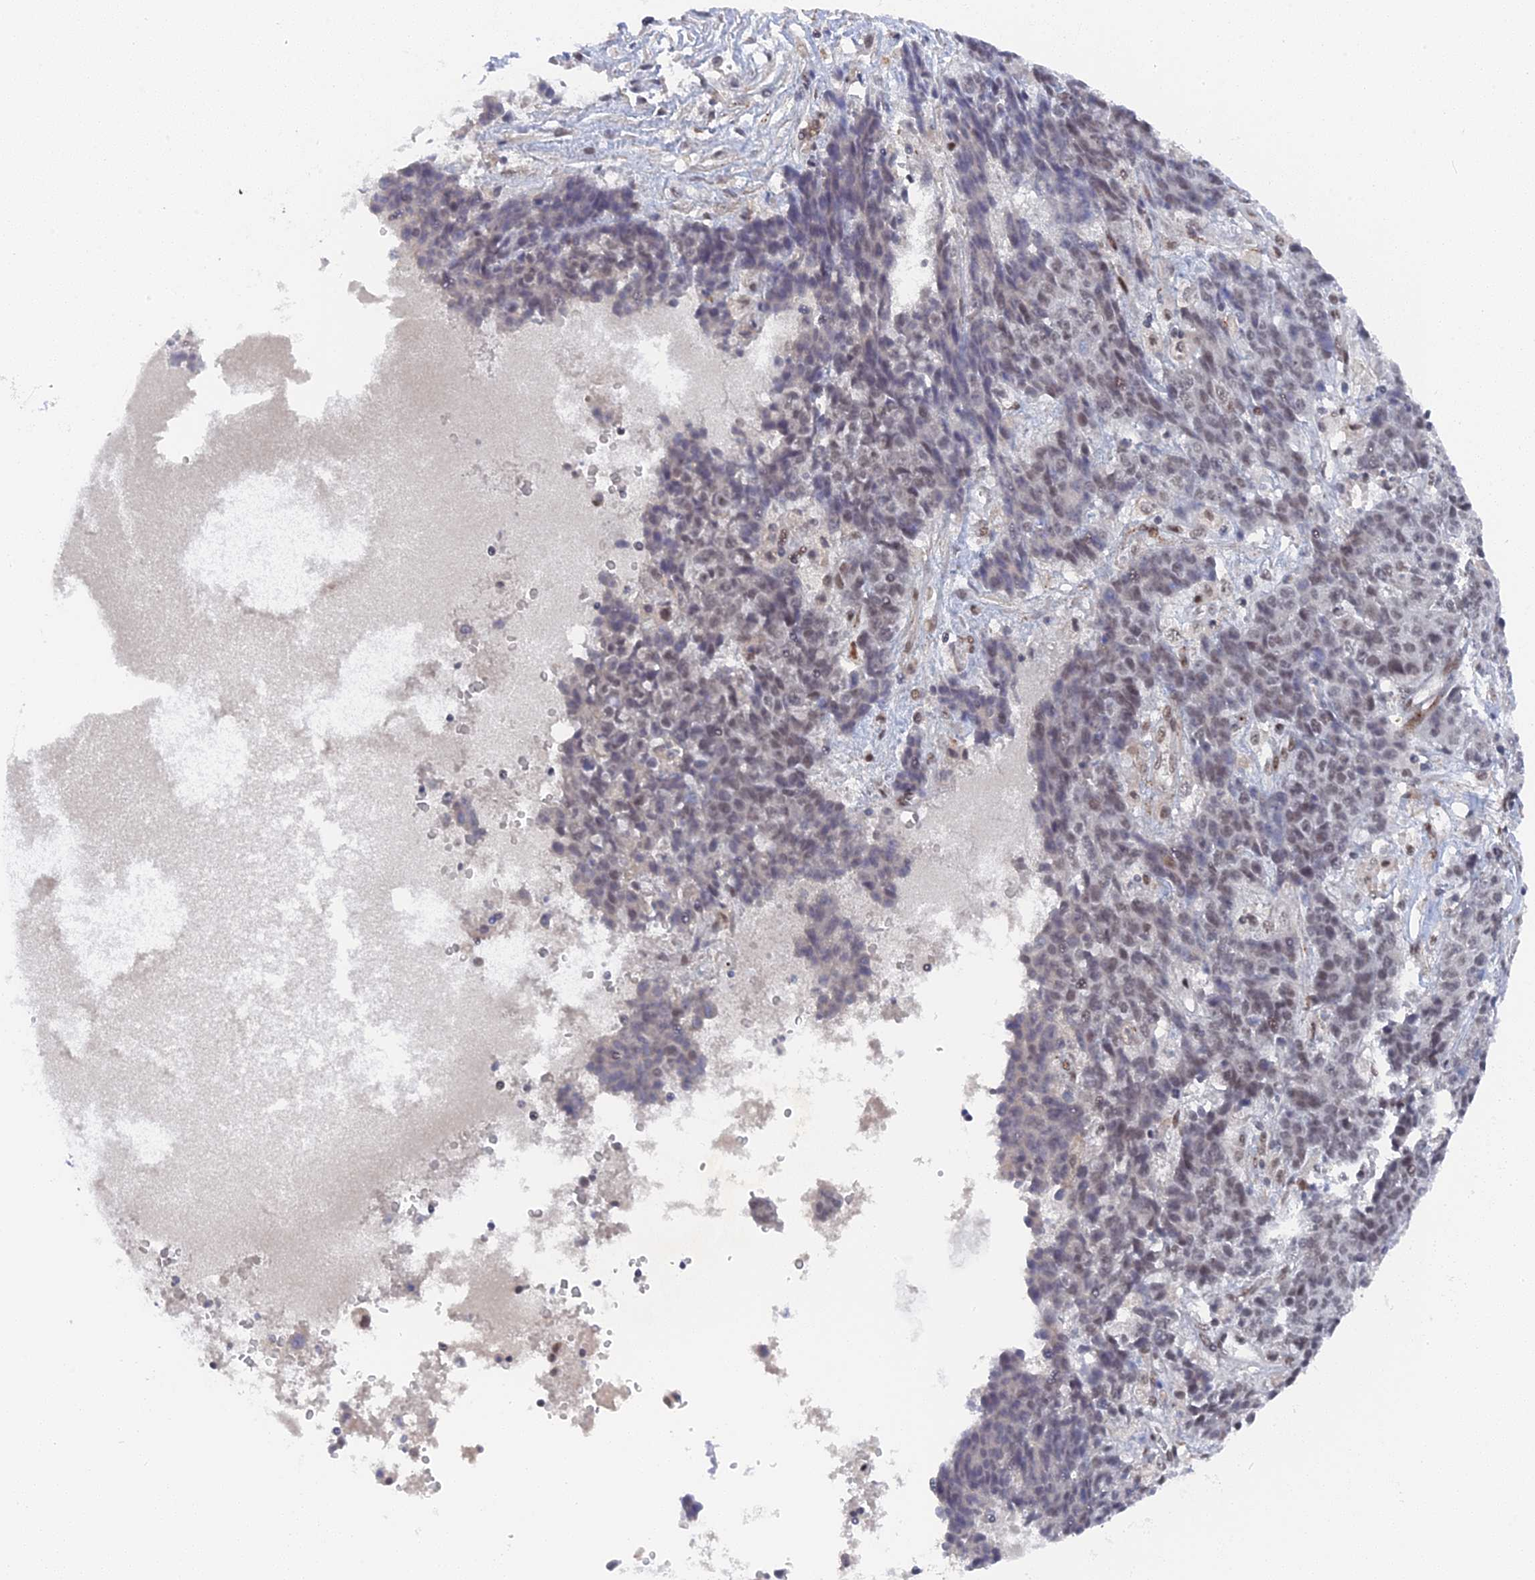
{"staining": {"intensity": "weak", "quantity": "25%-75%", "location": "nuclear"}, "tissue": "ovarian cancer", "cell_type": "Tumor cells", "image_type": "cancer", "snomed": [{"axis": "morphology", "description": "Carcinoma, endometroid"}, {"axis": "topography", "description": "Ovary"}], "caption": "A photomicrograph showing weak nuclear expression in about 25%-75% of tumor cells in ovarian cancer, as visualized by brown immunohistochemical staining.", "gene": "CCDC85A", "patient": {"sex": "female", "age": 42}}